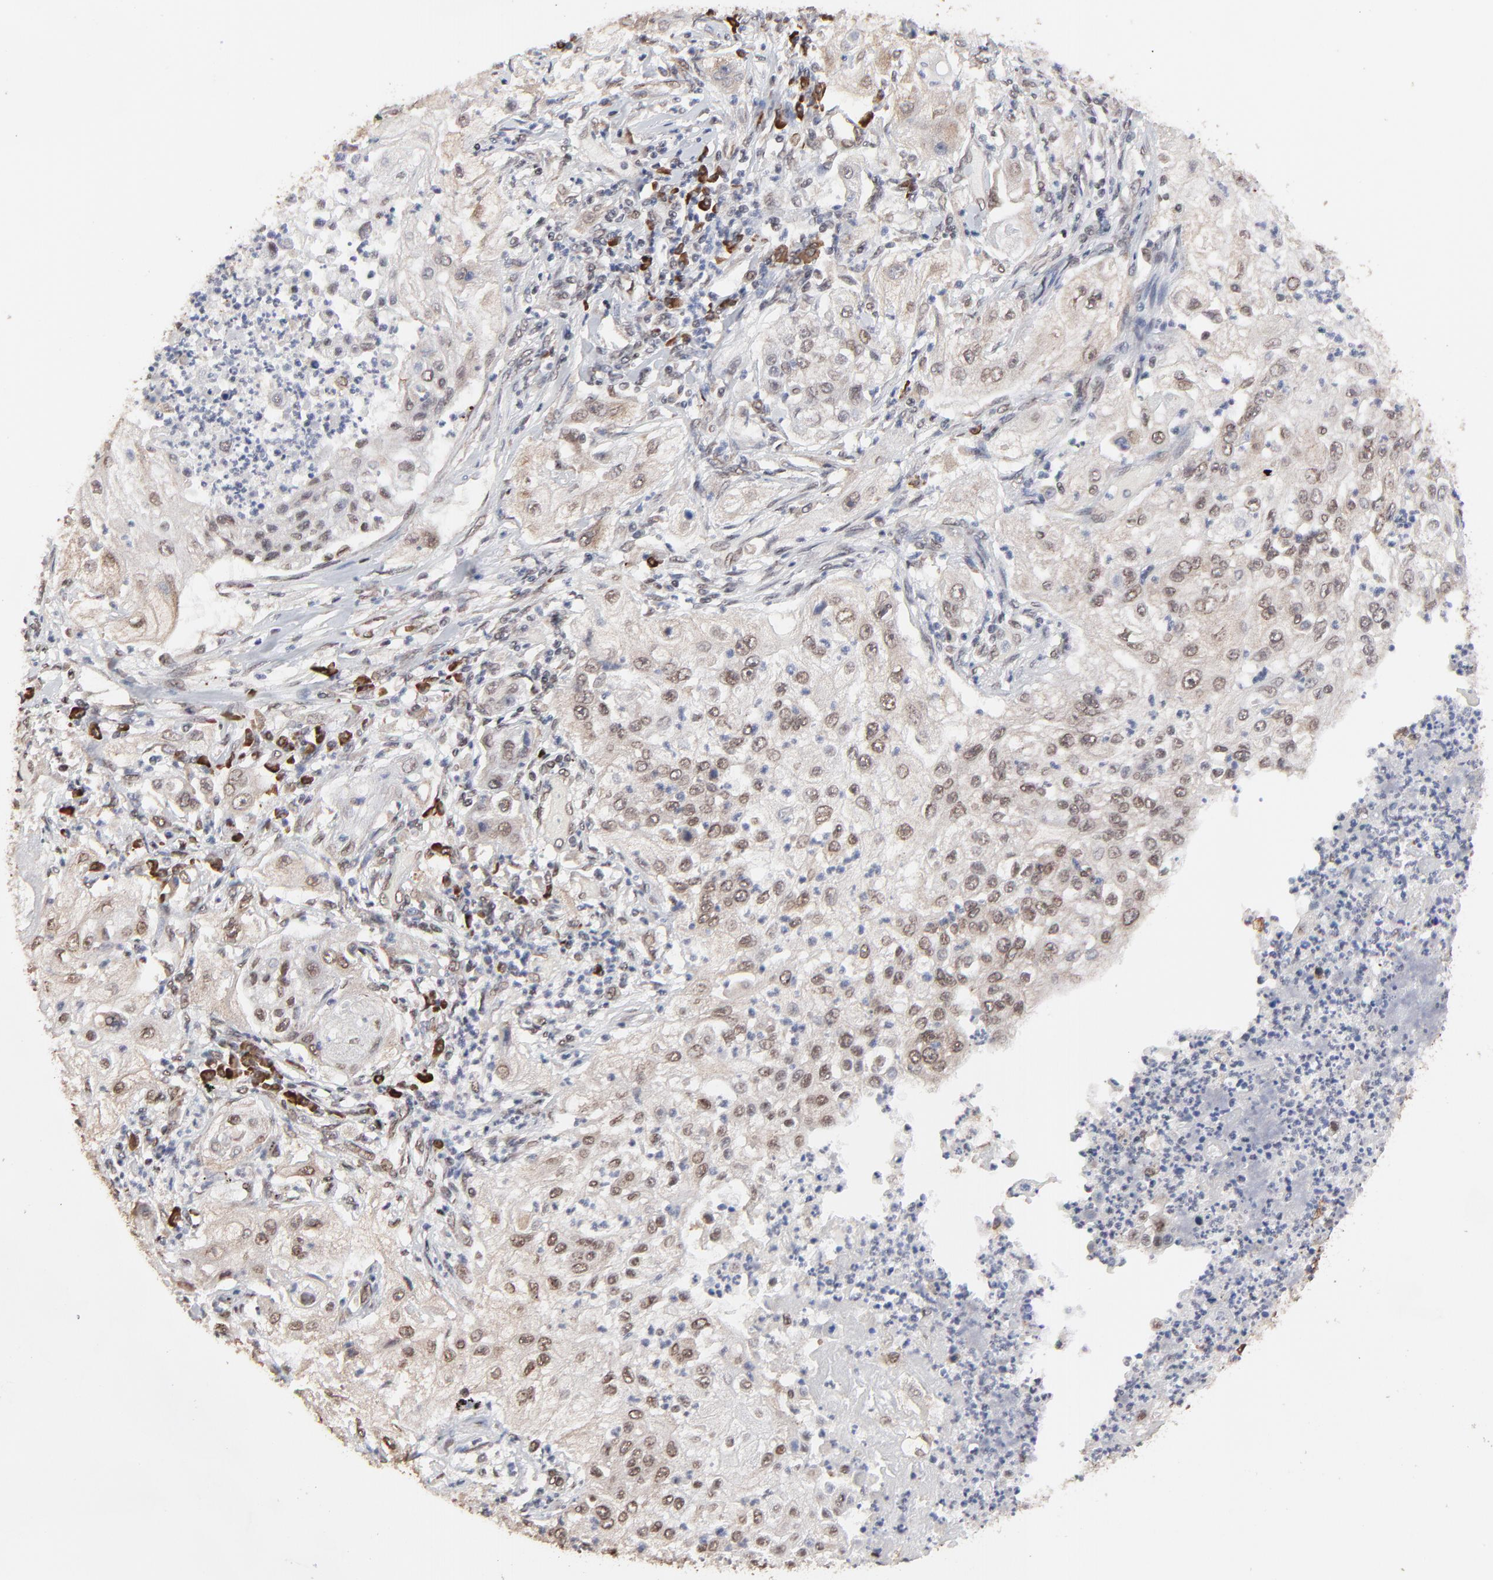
{"staining": {"intensity": "weak", "quantity": "25%-75%", "location": "cytoplasmic/membranous"}, "tissue": "lung cancer", "cell_type": "Tumor cells", "image_type": "cancer", "snomed": [{"axis": "morphology", "description": "Inflammation, NOS"}, {"axis": "morphology", "description": "Squamous cell carcinoma, NOS"}, {"axis": "topography", "description": "Lymph node"}, {"axis": "topography", "description": "Soft tissue"}, {"axis": "topography", "description": "Lung"}], "caption": "Tumor cells exhibit weak cytoplasmic/membranous staining in approximately 25%-75% of cells in squamous cell carcinoma (lung). (Brightfield microscopy of DAB IHC at high magnification).", "gene": "CHM", "patient": {"sex": "male", "age": 66}}